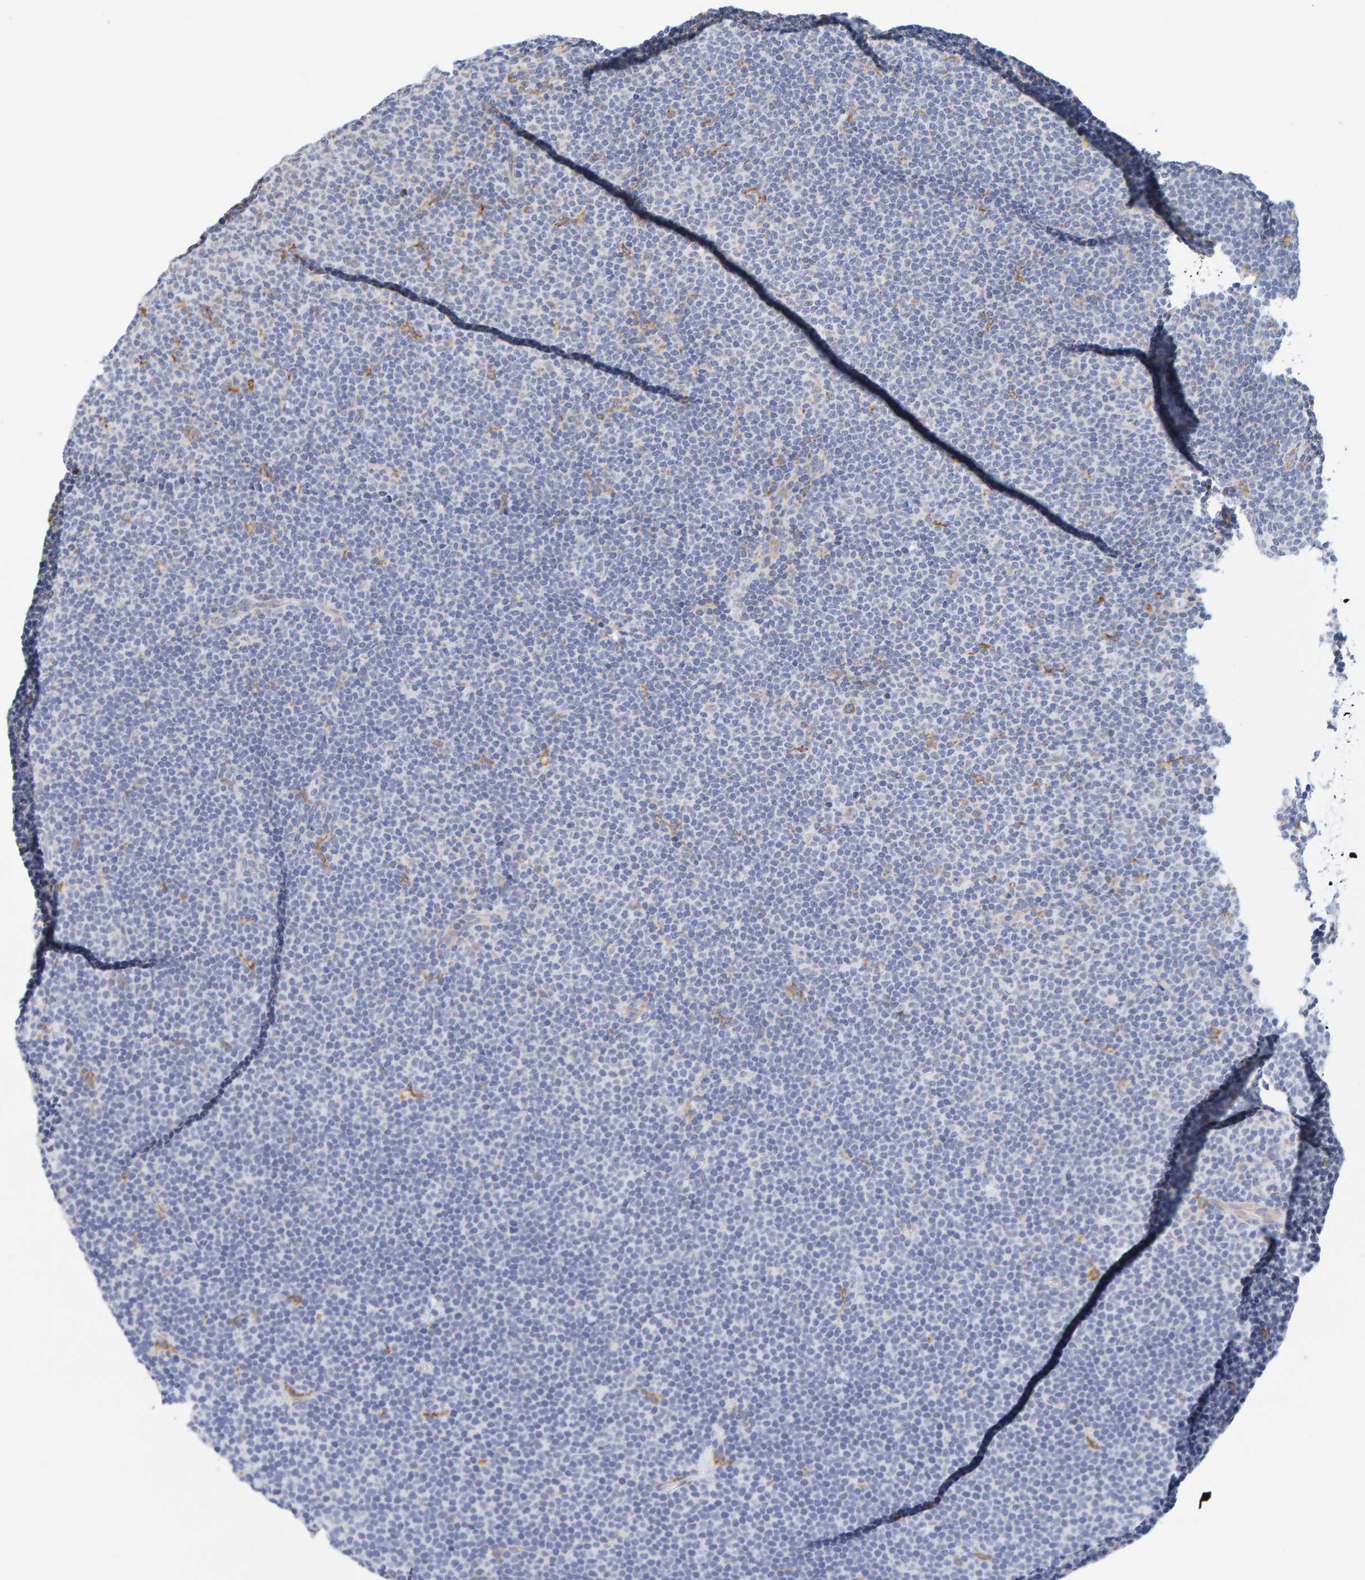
{"staining": {"intensity": "negative", "quantity": "none", "location": "none"}, "tissue": "lymphoma", "cell_type": "Tumor cells", "image_type": "cancer", "snomed": [{"axis": "morphology", "description": "Malignant lymphoma, non-Hodgkin's type, Low grade"}, {"axis": "topography", "description": "Lymph node"}], "caption": "A histopathology image of lymphoma stained for a protein demonstrates no brown staining in tumor cells.", "gene": "SGPL1", "patient": {"sex": "female", "age": 53}}